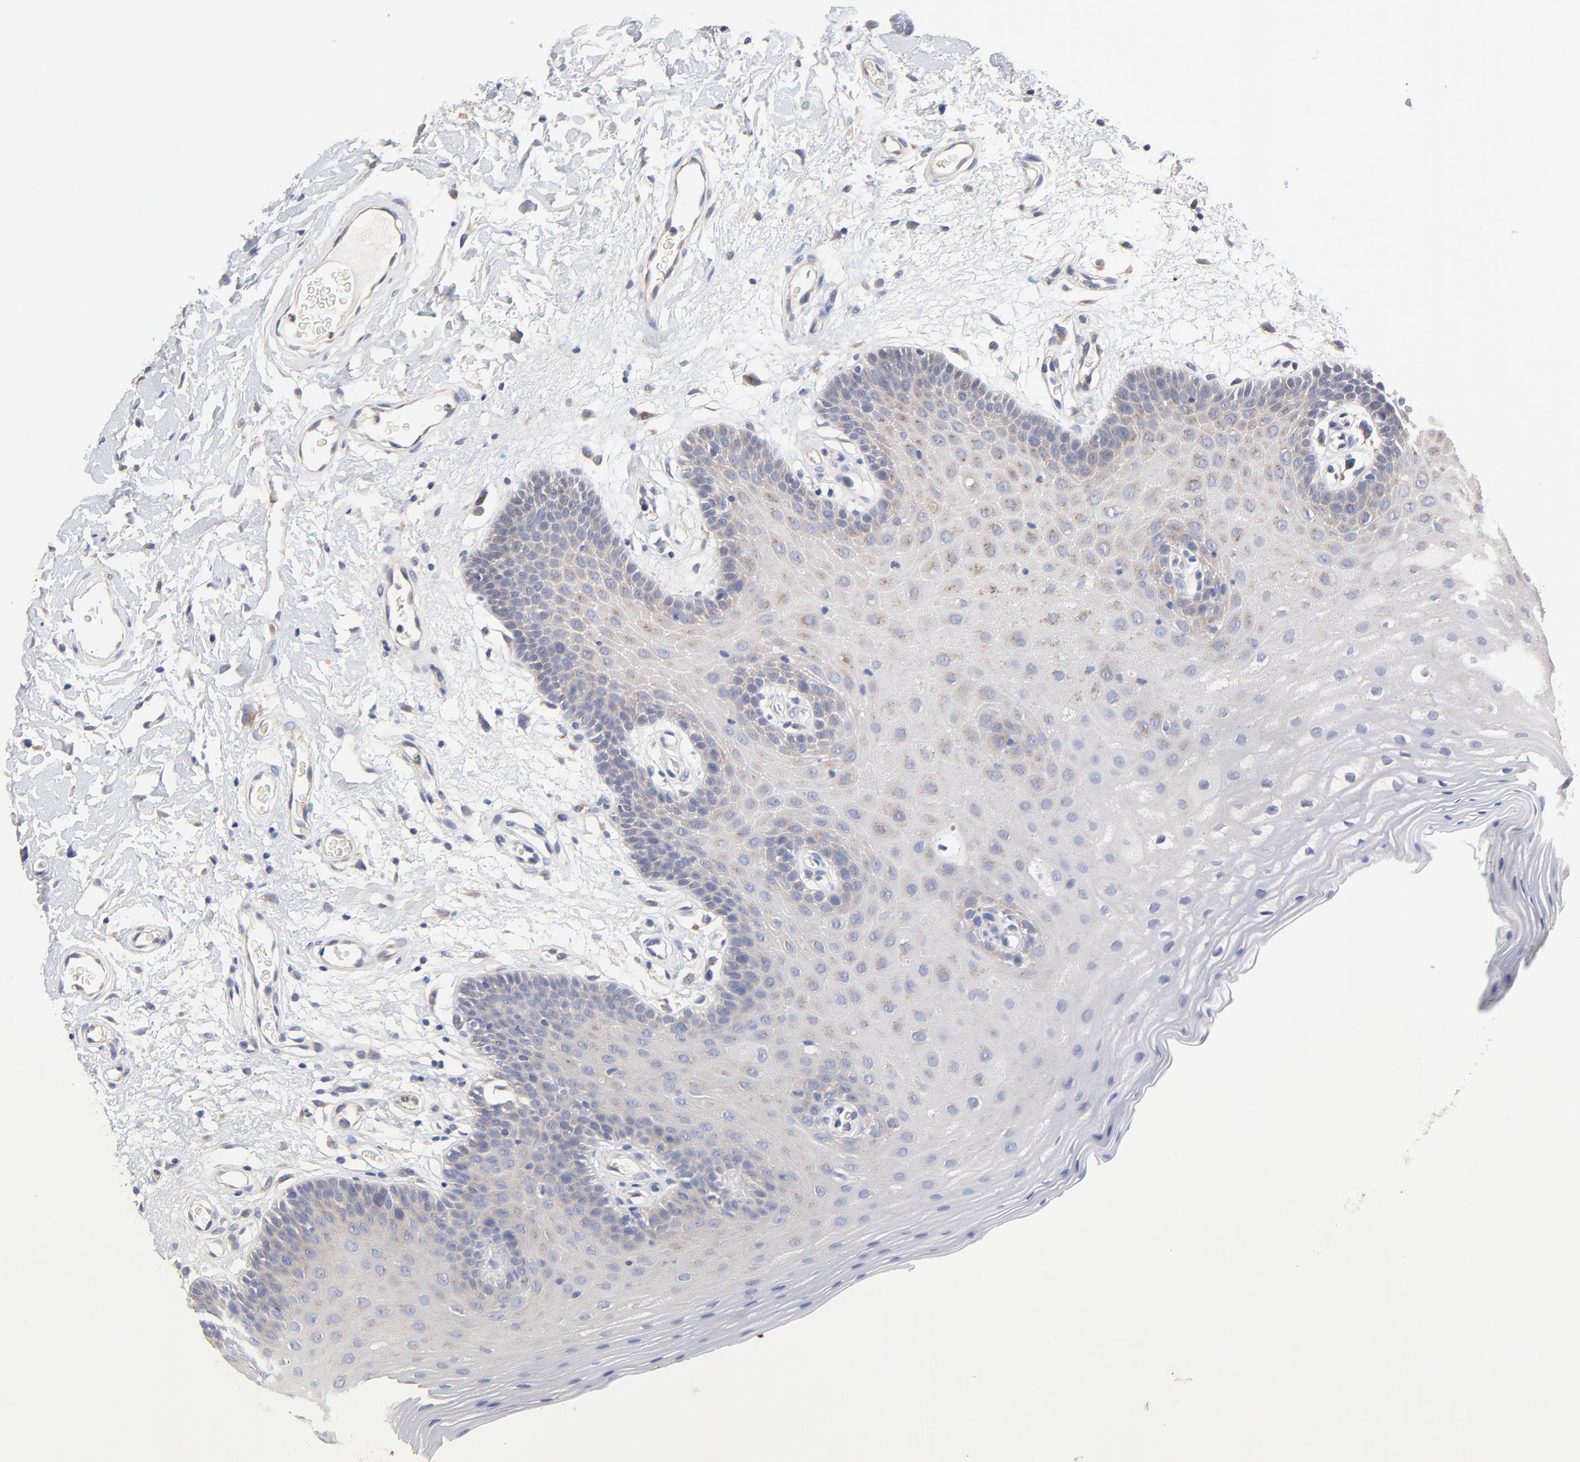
{"staining": {"intensity": "weak", "quantity": "25%-75%", "location": "cytoplasmic/membranous"}, "tissue": "oral mucosa", "cell_type": "Squamous epithelial cells", "image_type": "normal", "snomed": [{"axis": "morphology", "description": "Normal tissue, NOS"}, {"axis": "morphology", "description": "Squamous cell carcinoma, NOS"}, {"axis": "topography", "description": "Skeletal muscle"}, {"axis": "topography", "description": "Oral tissue"}, {"axis": "topography", "description": "Head-Neck"}], "caption": "Weak cytoplasmic/membranous protein positivity is present in about 25%-75% of squamous epithelial cells in oral mucosa.", "gene": "FBXL2", "patient": {"sex": "male", "age": 71}}